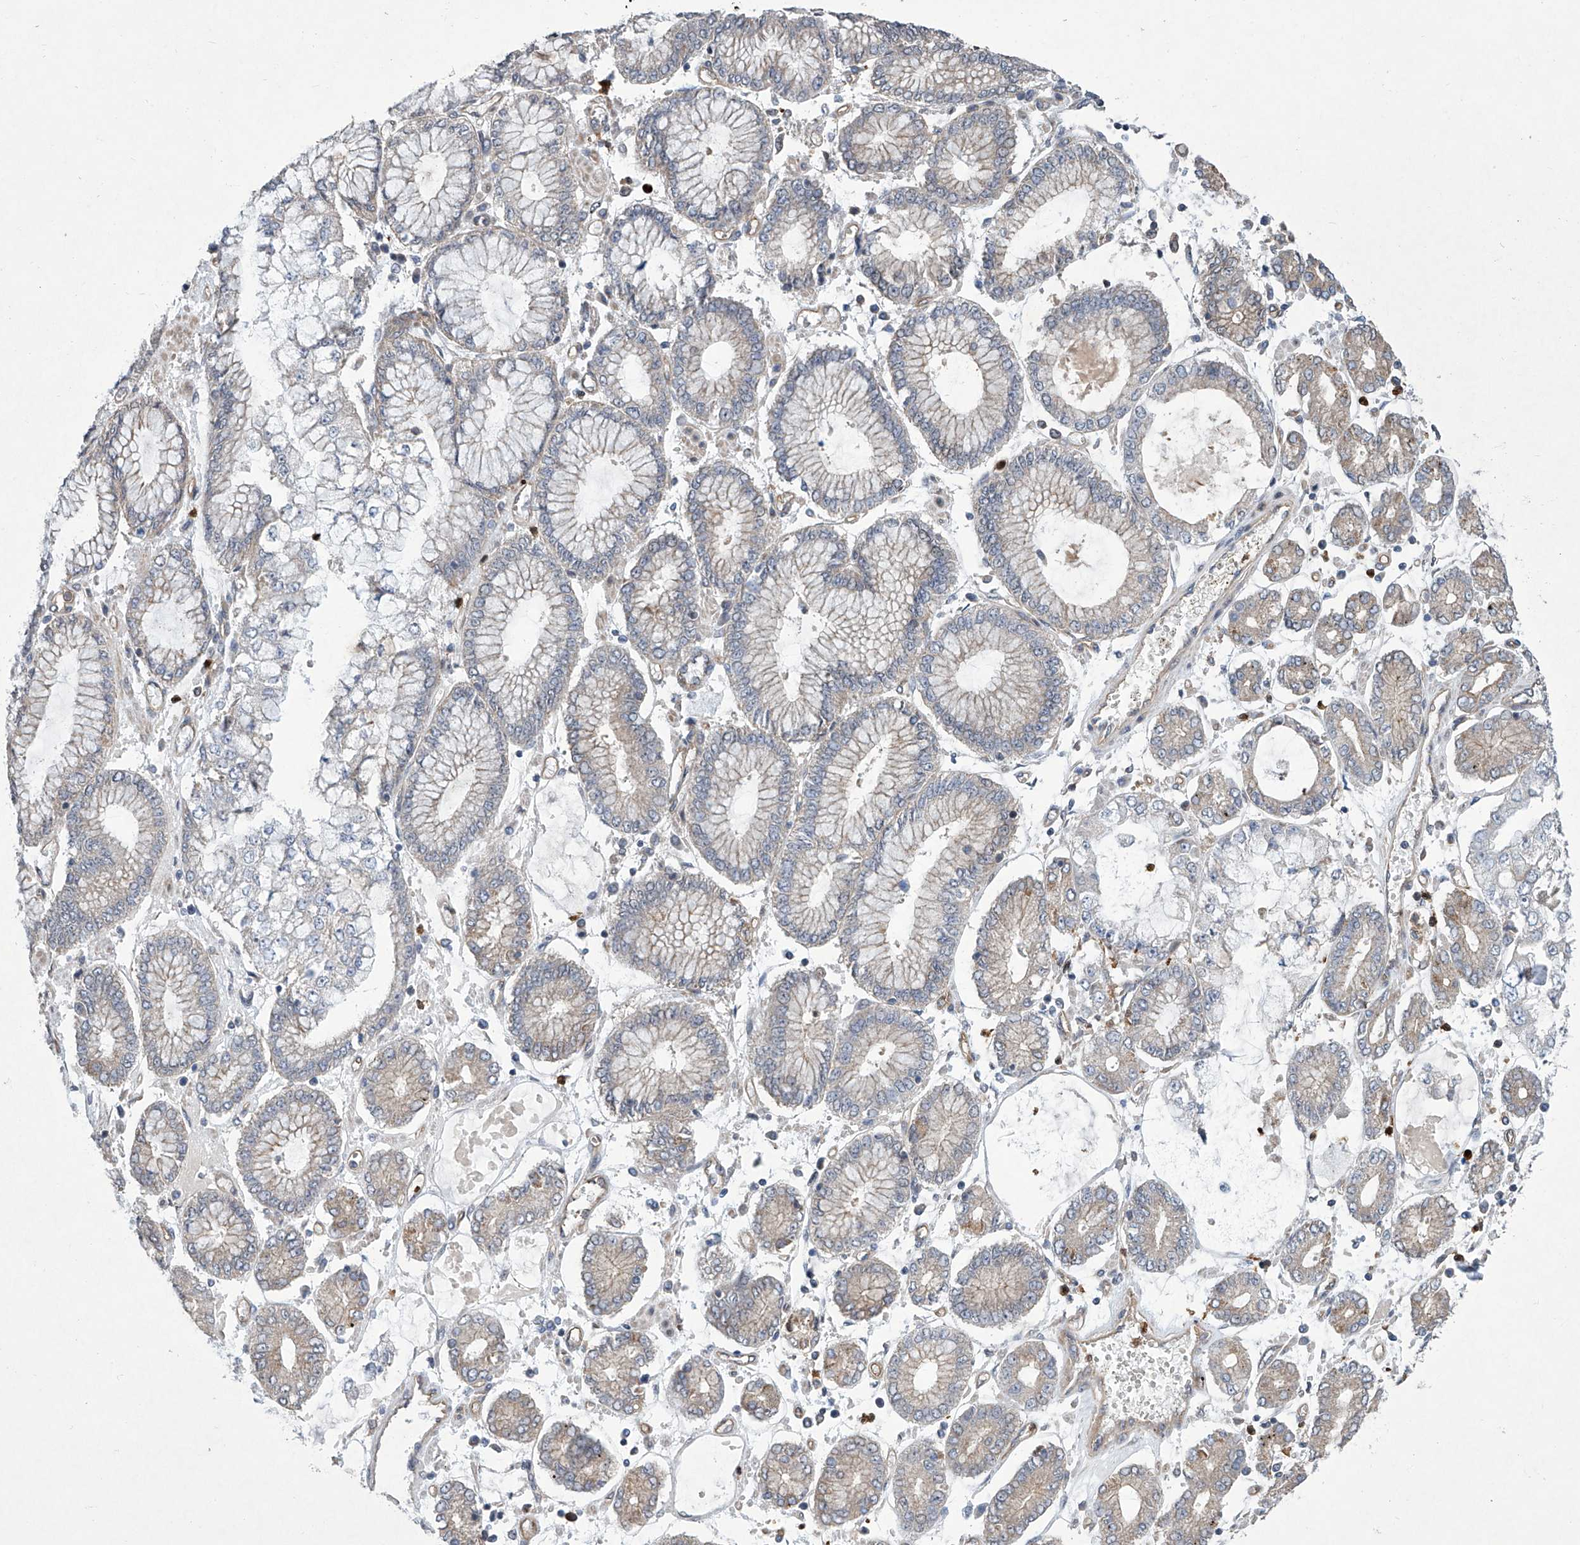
{"staining": {"intensity": "weak", "quantity": "<25%", "location": "cytoplasmic/membranous"}, "tissue": "stomach cancer", "cell_type": "Tumor cells", "image_type": "cancer", "snomed": [{"axis": "morphology", "description": "Adenocarcinoma, NOS"}, {"axis": "topography", "description": "Stomach"}], "caption": "Stomach adenocarcinoma was stained to show a protein in brown. There is no significant expression in tumor cells. The staining is performed using DAB brown chromogen with nuclei counter-stained in using hematoxylin.", "gene": "EIF2D", "patient": {"sex": "male", "age": 76}}